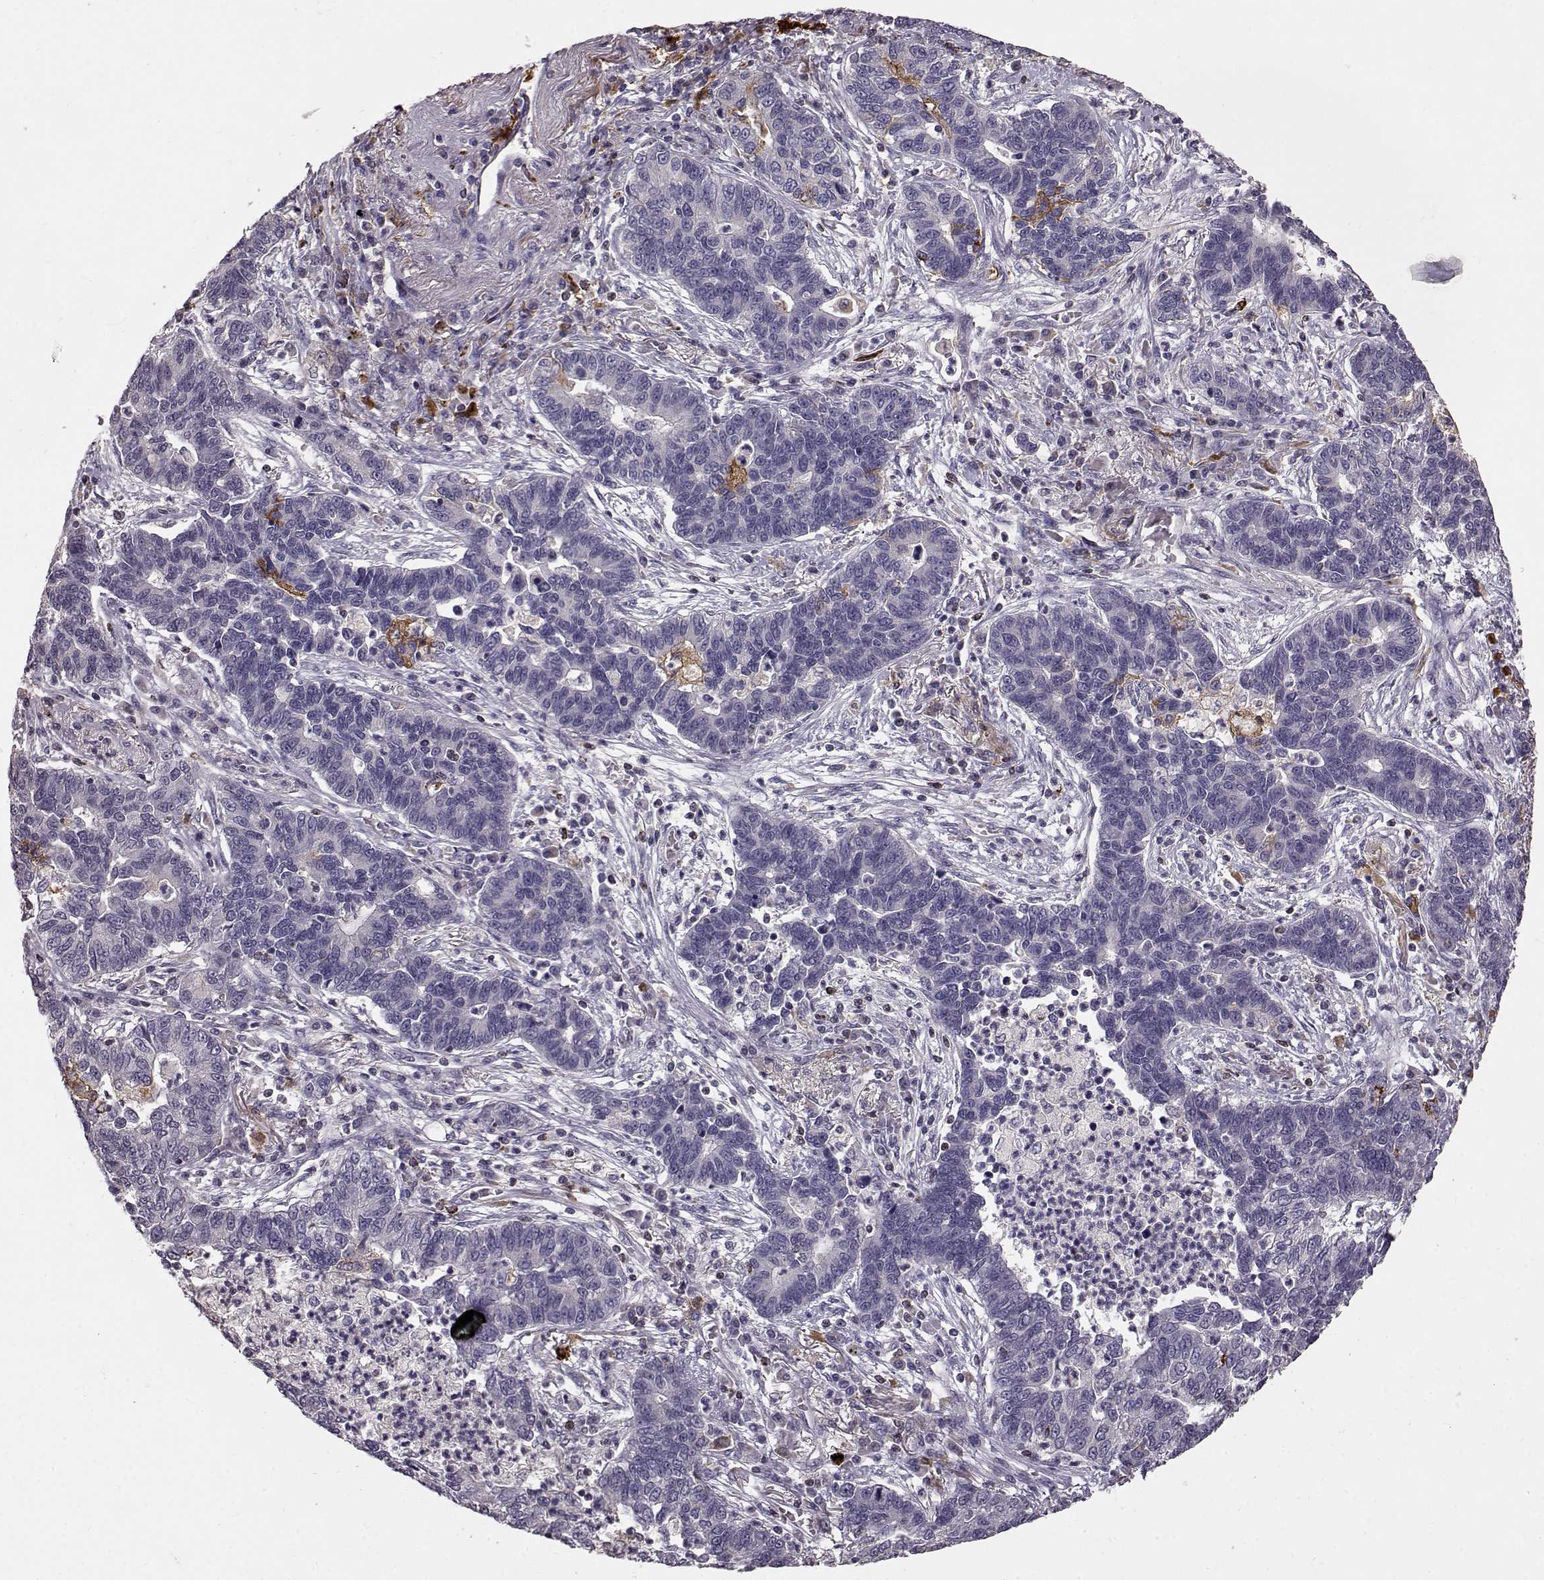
{"staining": {"intensity": "negative", "quantity": "none", "location": "none"}, "tissue": "lung cancer", "cell_type": "Tumor cells", "image_type": "cancer", "snomed": [{"axis": "morphology", "description": "Adenocarcinoma, NOS"}, {"axis": "topography", "description": "Lung"}], "caption": "Lung cancer (adenocarcinoma) was stained to show a protein in brown. There is no significant positivity in tumor cells.", "gene": "CCNF", "patient": {"sex": "female", "age": 57}}